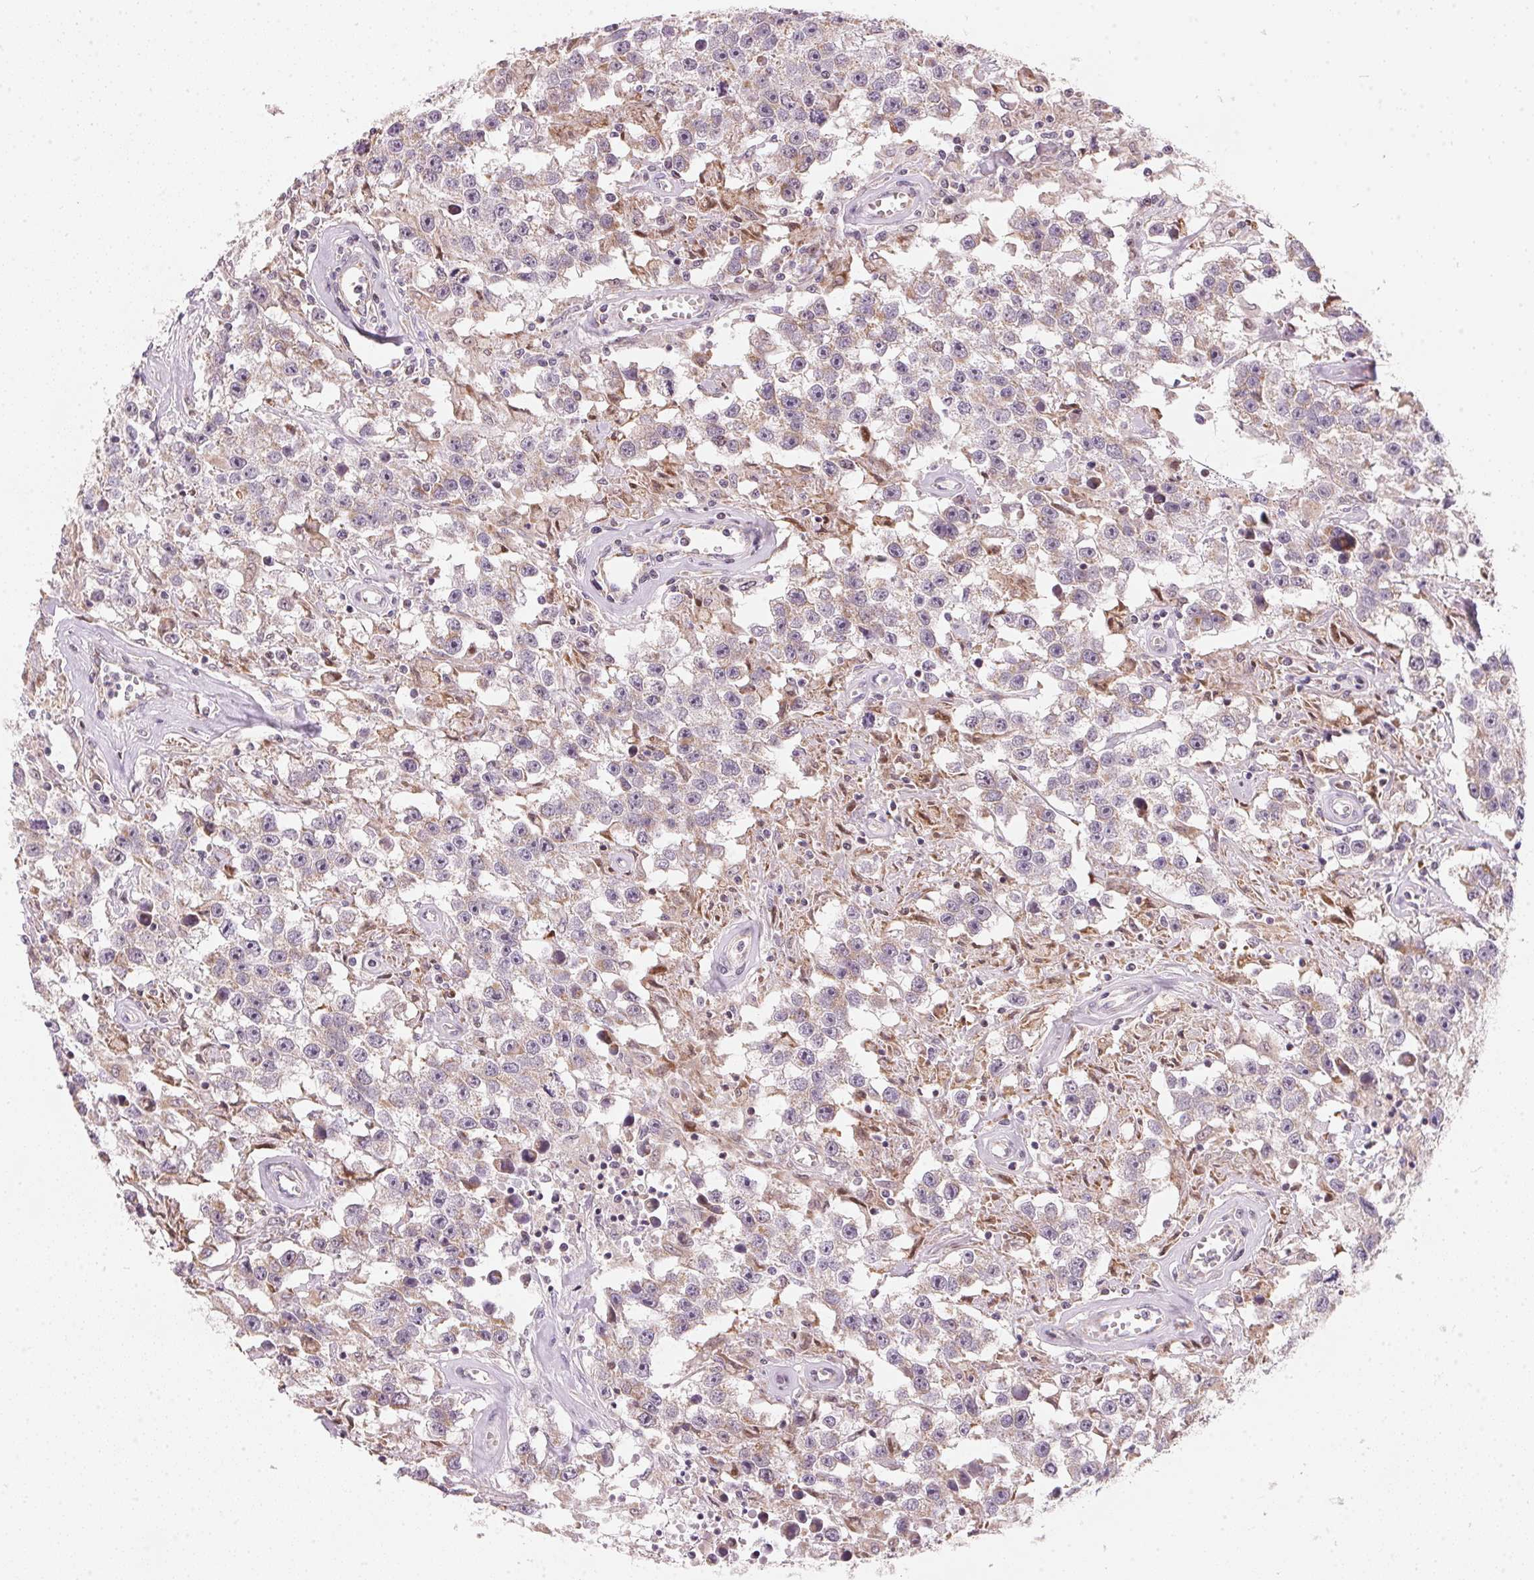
{"staining": {"intensity": "negative", "quantity": "none", "location": "none"}, "tissue": "testis cancer", "cell_type": "Tumor cells", "image_type": "cancer", "snomed": [{"axis": "morphology", "description": "Seminoma, NOS"}, {"axis": "topography", "description": "Testis"}], "caption": "A high-resolution image shows immunohistochemistry (IHC) staining of testis cancer, which shows no significant staining in tumor cells.", "gene": "COQ7", "patient": {"sex": "male", "age": 43}}